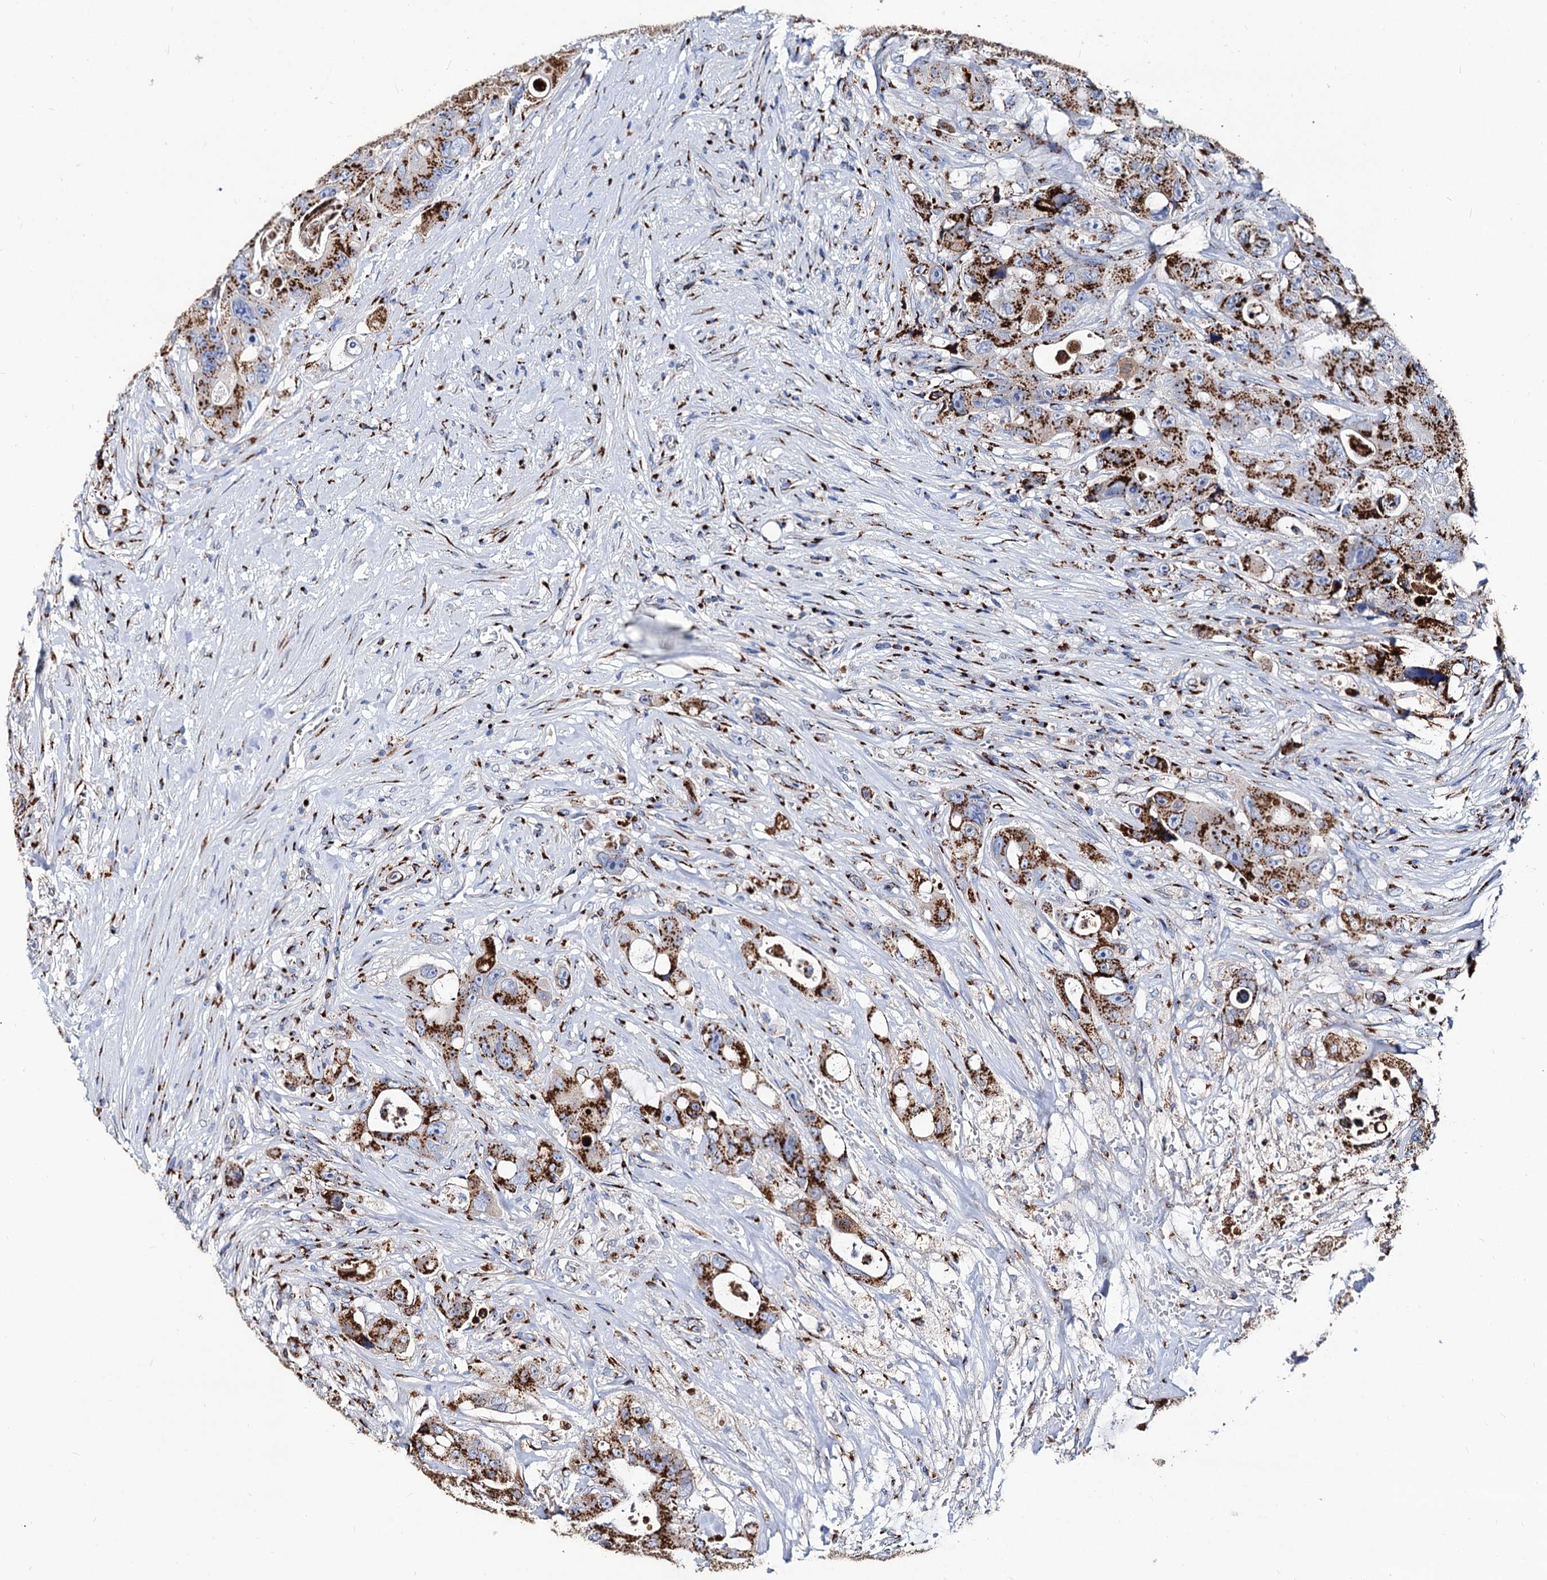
{"staining": {"intensity": "strong", "quantity": ">75%", "location": "cytoplasmic/membranous"}, "tissue": "colorectal cancer", "cell_type": "Tumor cells", "image_type": "cancer", "snomed": [{"axis": "morphology", "description": "Adenocarcinoma, NOS"}, {"axis": "topography", "description": "Colon"}], "caption": "Adenocarcinoma (colorectal) stained with DAB (3,3'-diaminobenzidine) IHC exhibits high levels of strong cytoplasmic/membranous positivity in about >75% of tumor cells.", "gene": "TM9SF3", "patient": {"sex": "female", "age": 46}}